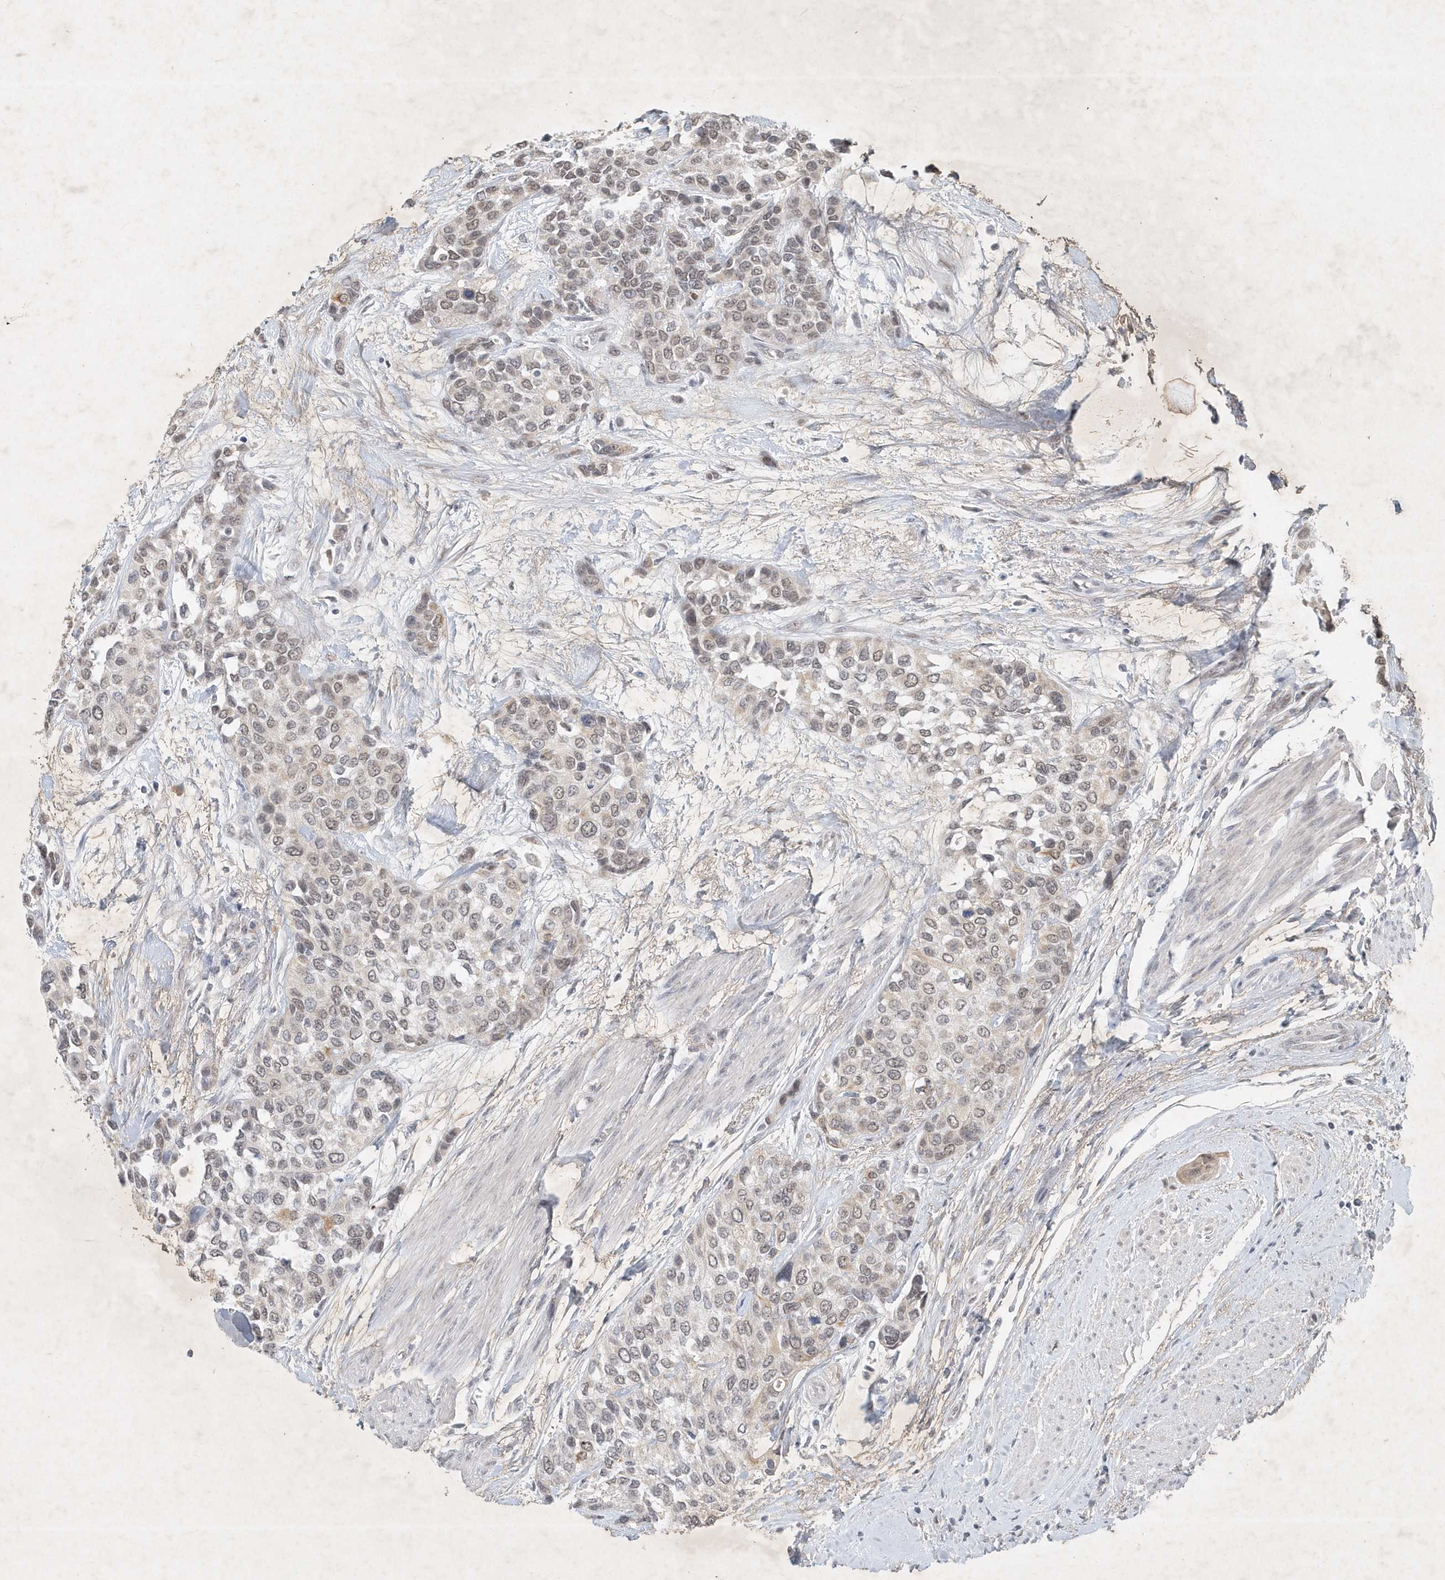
{"staining": {"intensity": "negative", "quantity": "none", "location": "none"}, "tissue": "urothelial cancer", "cell_type": "Tumor cells", "image_type": "cancer", "snomed": [{"axis": "morphology", "description": "Normal tissue, NOS"}, {"axis": "morphology", "description": "Urothelial carcinoma, High grade"}, {"axis": "topography", "description": "Vascular tissue"}, {"axis": "topography", "description": "Urinary bladder"}], "caption": "This is a image of IHC staining of urothelial cancer, which shows no staining in tumor cells.", "gene": "ZBTB9", "patient": {"sex": "female", "age": 56}}